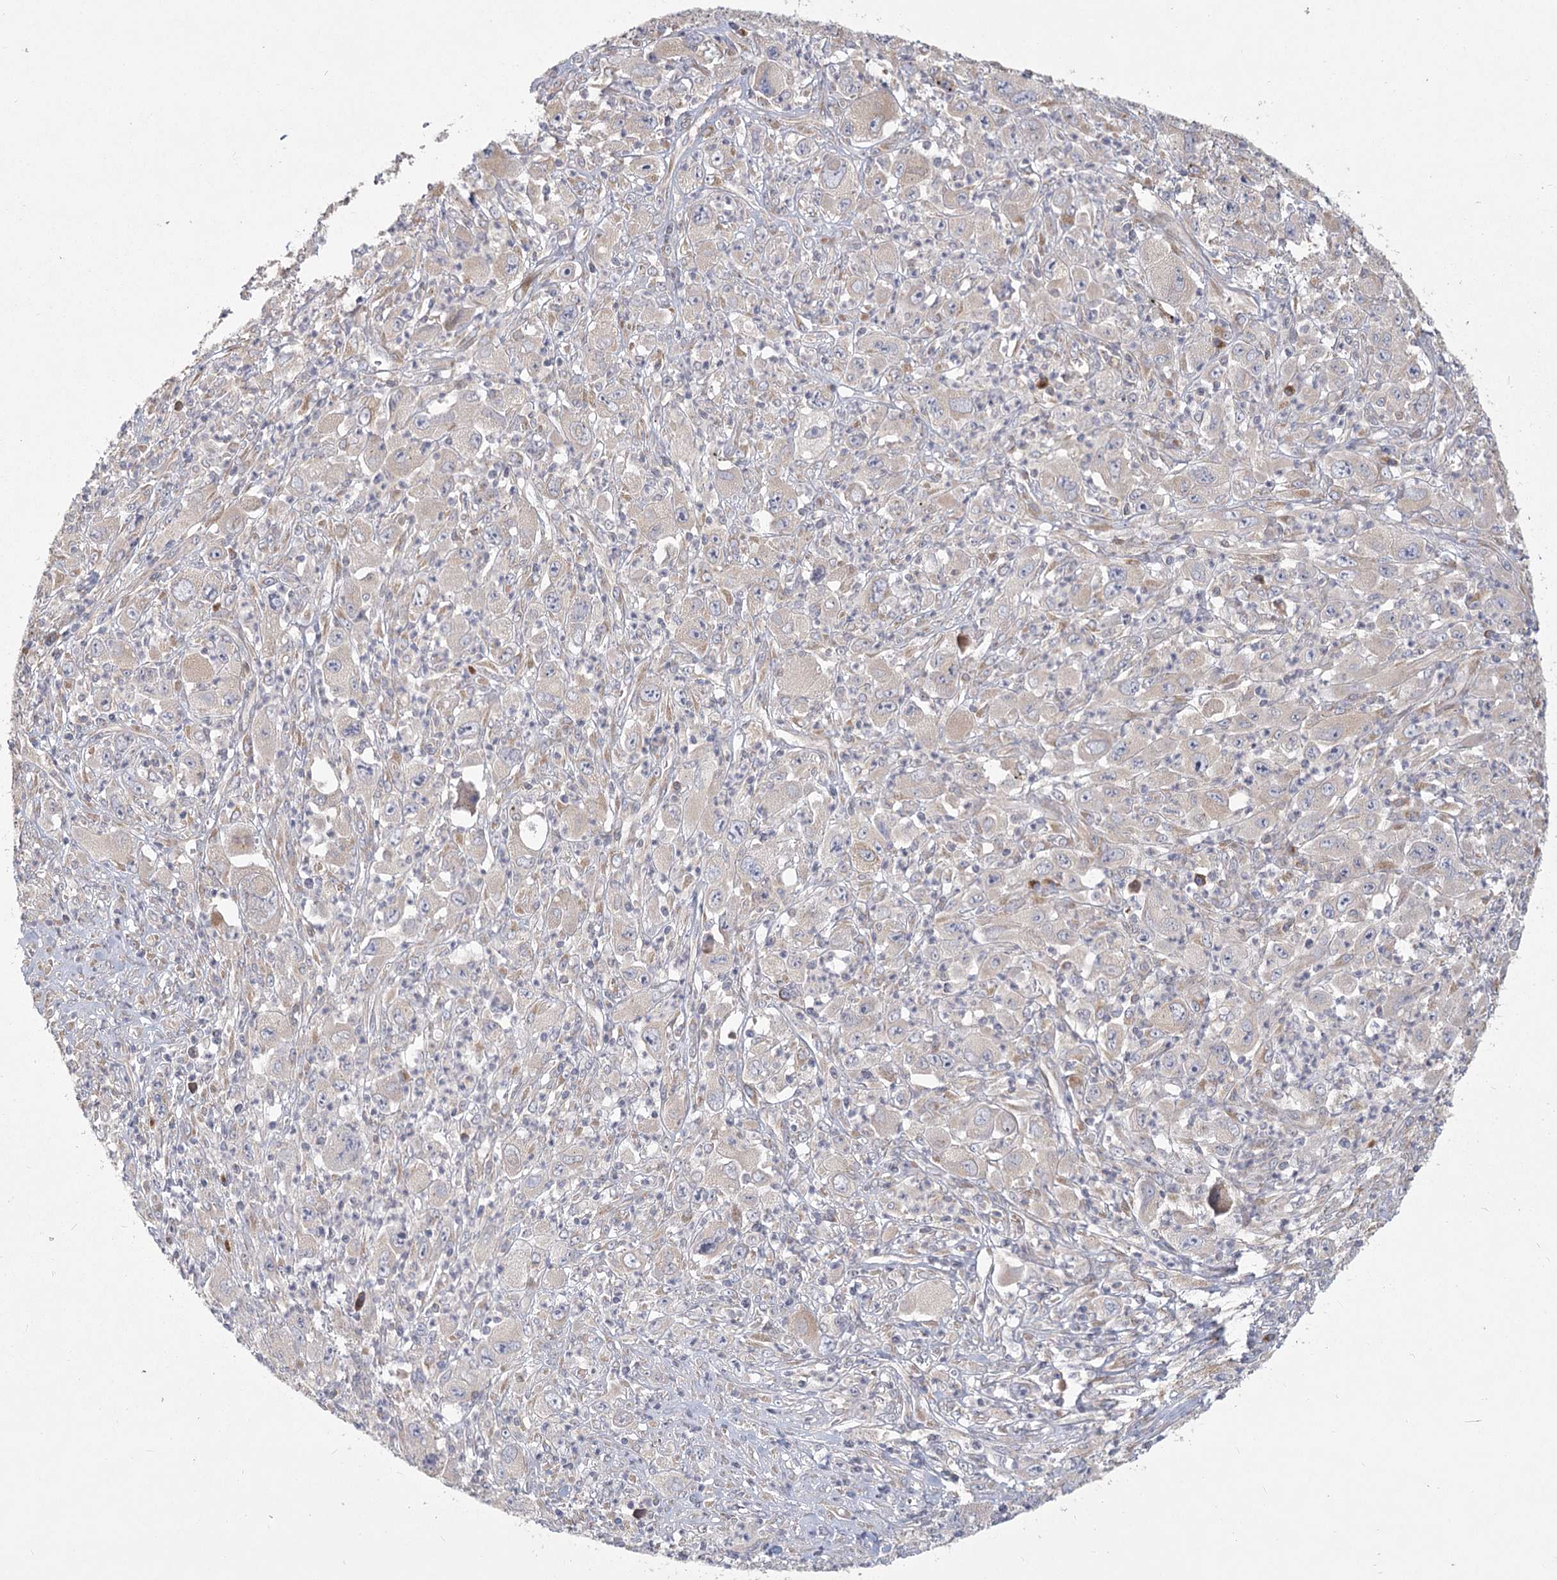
{"staining": {"intensity": "moderate", "quantity": "<25%", "location": "cytoplasmic/membranous"}, "tissue": "melanoma", "cell_type": "Tumor cells", "image_type": "cancer", "snomed": [{"axis": "morphology", "description": "Malignant melanoma, Metastatic site"}, {"axis": "topography", "description": "Skin"}], "caption": "This micrograph shows IHC staining of malignant melanoma (metastatic site), with low moderate cytoplasmic/membranous staining in approximately <25% of tumor cells.", "gene": "CNTLN", "patient": {"sex": "female", "age": 56}}